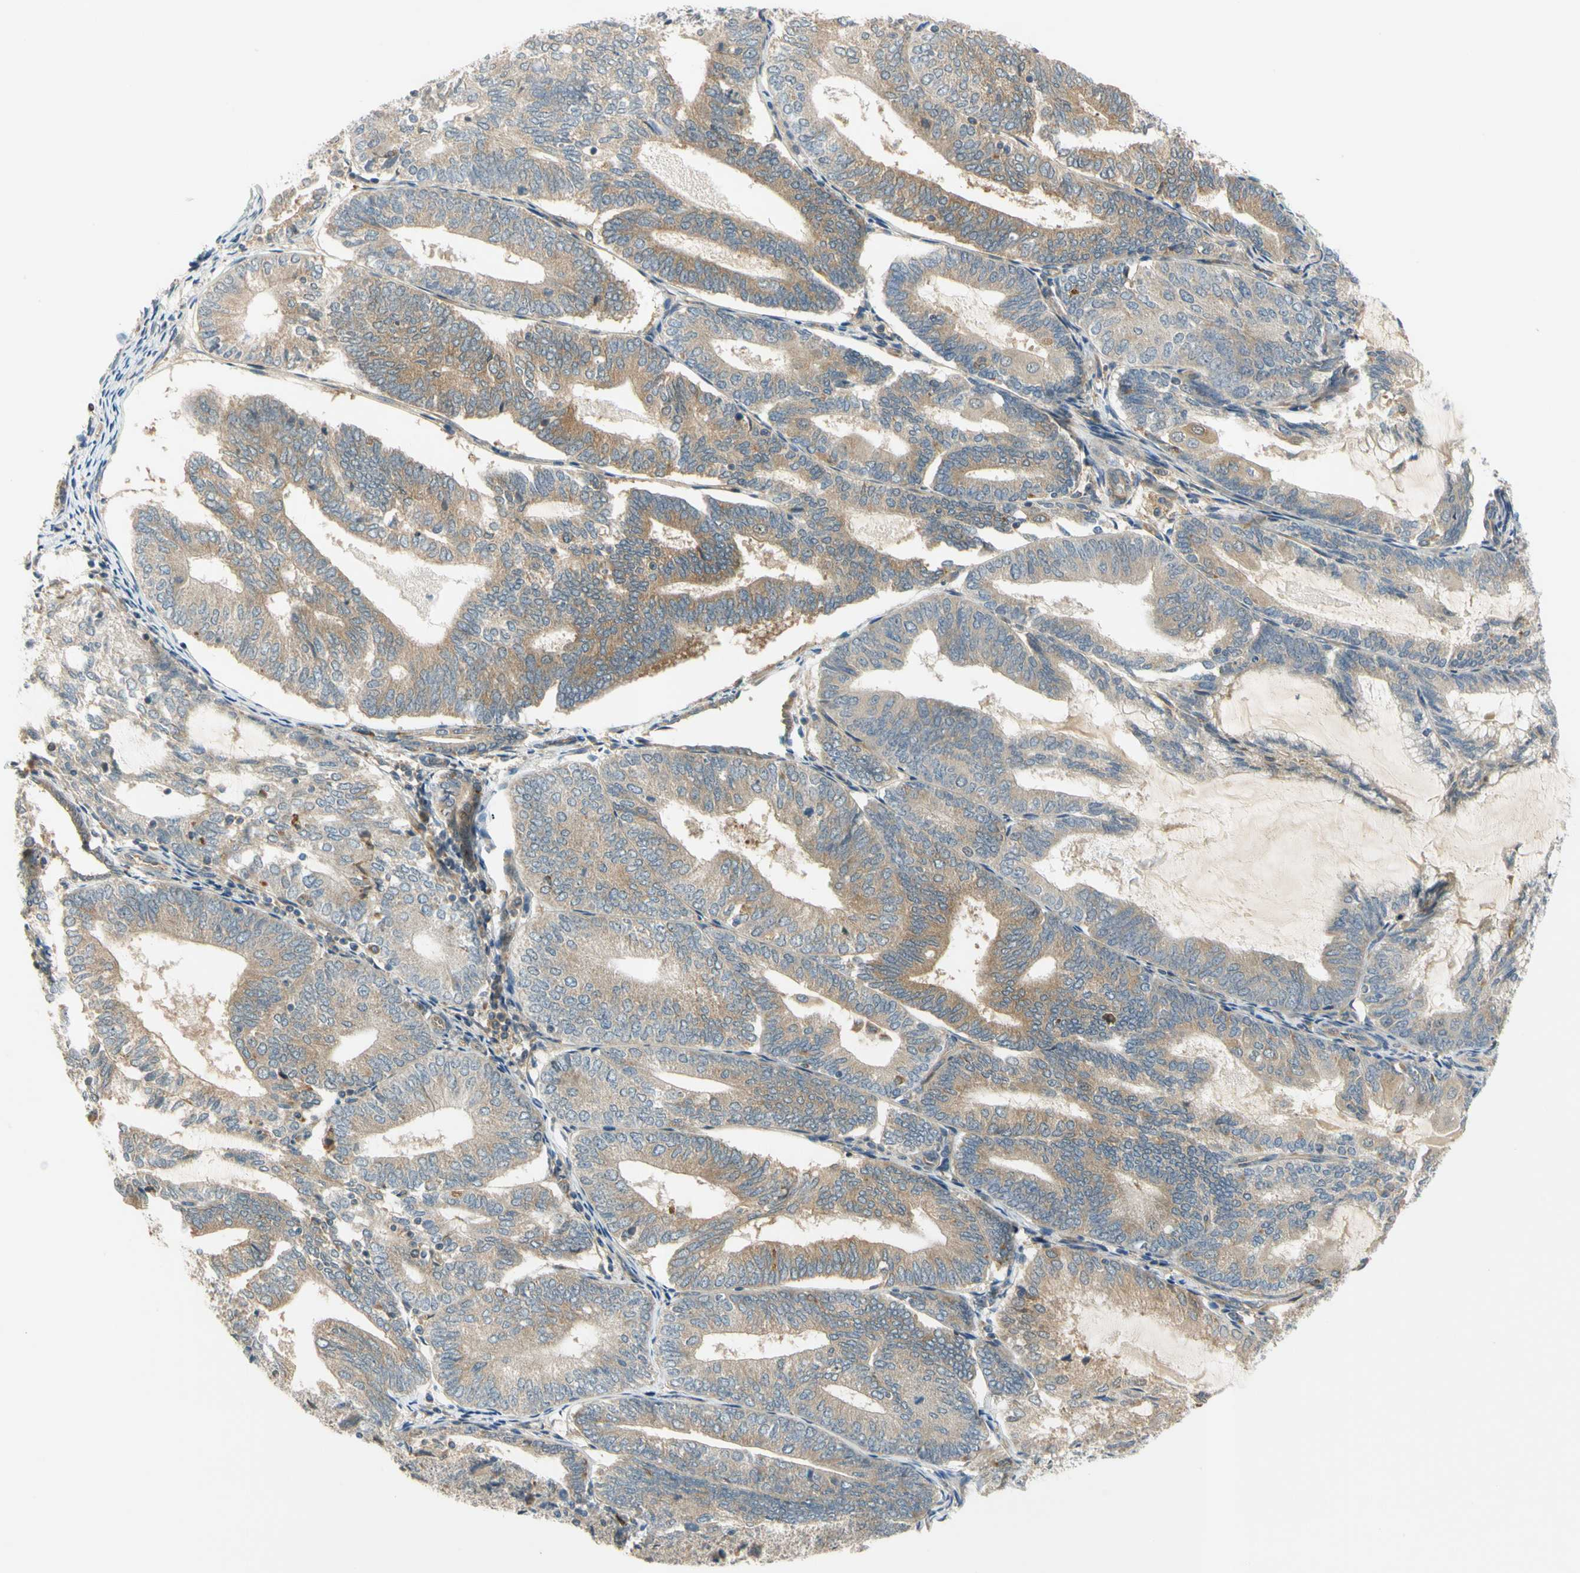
{"staining": {"intensity": "weak", "quantity": ">75%", "location": "cytoplasmic/membranous"}, "tissue": "endometrial cancer", "cell_type": "Tumor cells", "image_type": "cancer", "snomed": [{"axis": "morphology", "description": "Adenocarcinoma, NOS"}, {"axis": "topography", "description": "Endometrium"}], "caption": "This image reveals immunohistochemistry staining of human endometrial cancer (adenocarcinoma), with low weak cytoplasmic/membranous staining in approximately >75% of tumor cells.", "gene": "GATD1", "patient": {"sex": "female", "age": 81}}